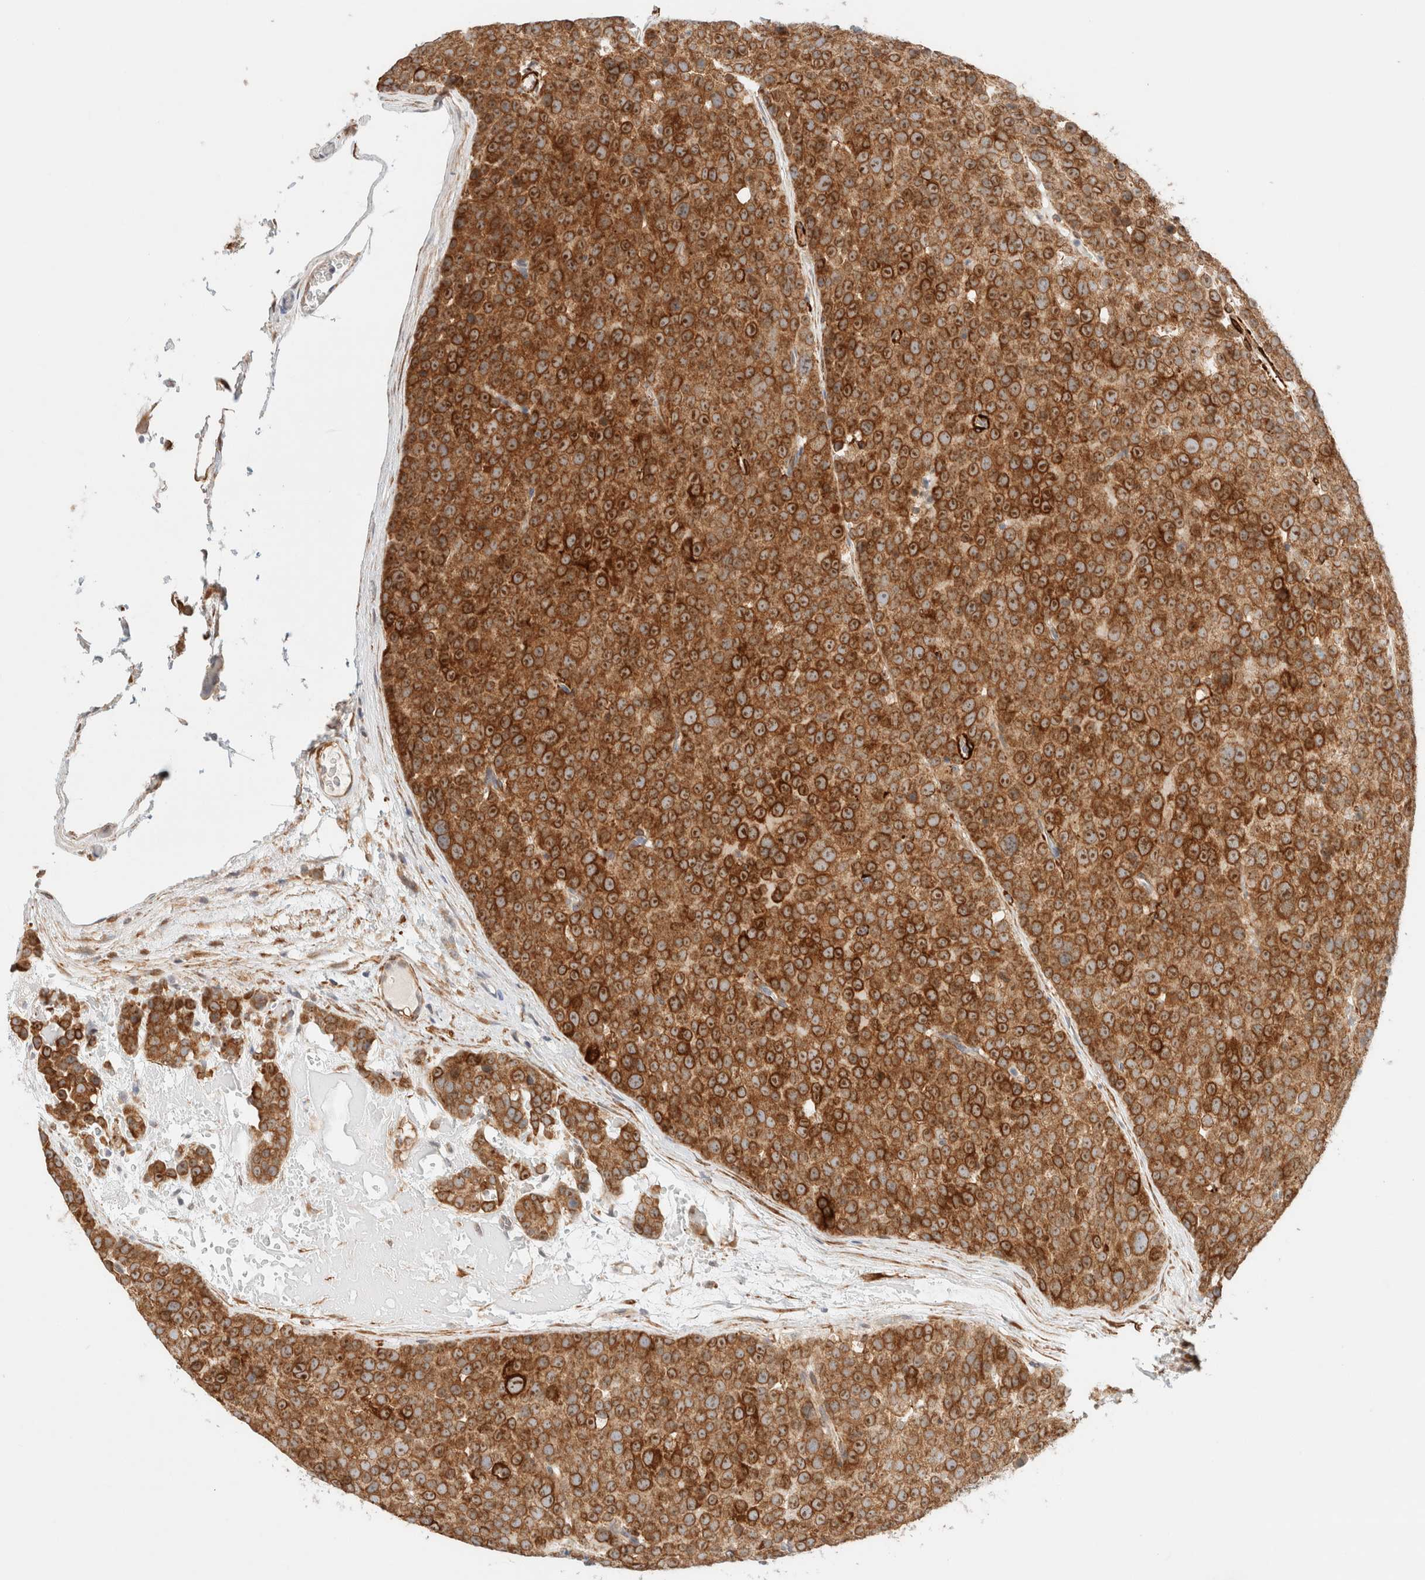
{"staining": {"intensity": "strong", "quantity": ">75%", "location": "cytoplasmic/membranous,nuclear"}, "tissue": "testis cancer", "cell_type": "Tumor cells", "image_type": "cancer", "snomed": [{"axis": "morphology", "description": "Seminoma, NOS"}, {"axis": "topography", "description": "Testis"}], "caption": "Protein analysis of seminoma (testis) tissue displays strong cytoplasmic/membranous and nuclear positivity in approximately >75% of tumor cells.", "gene": "RRP15", "patient": {"sex": "male", "age": 71}}